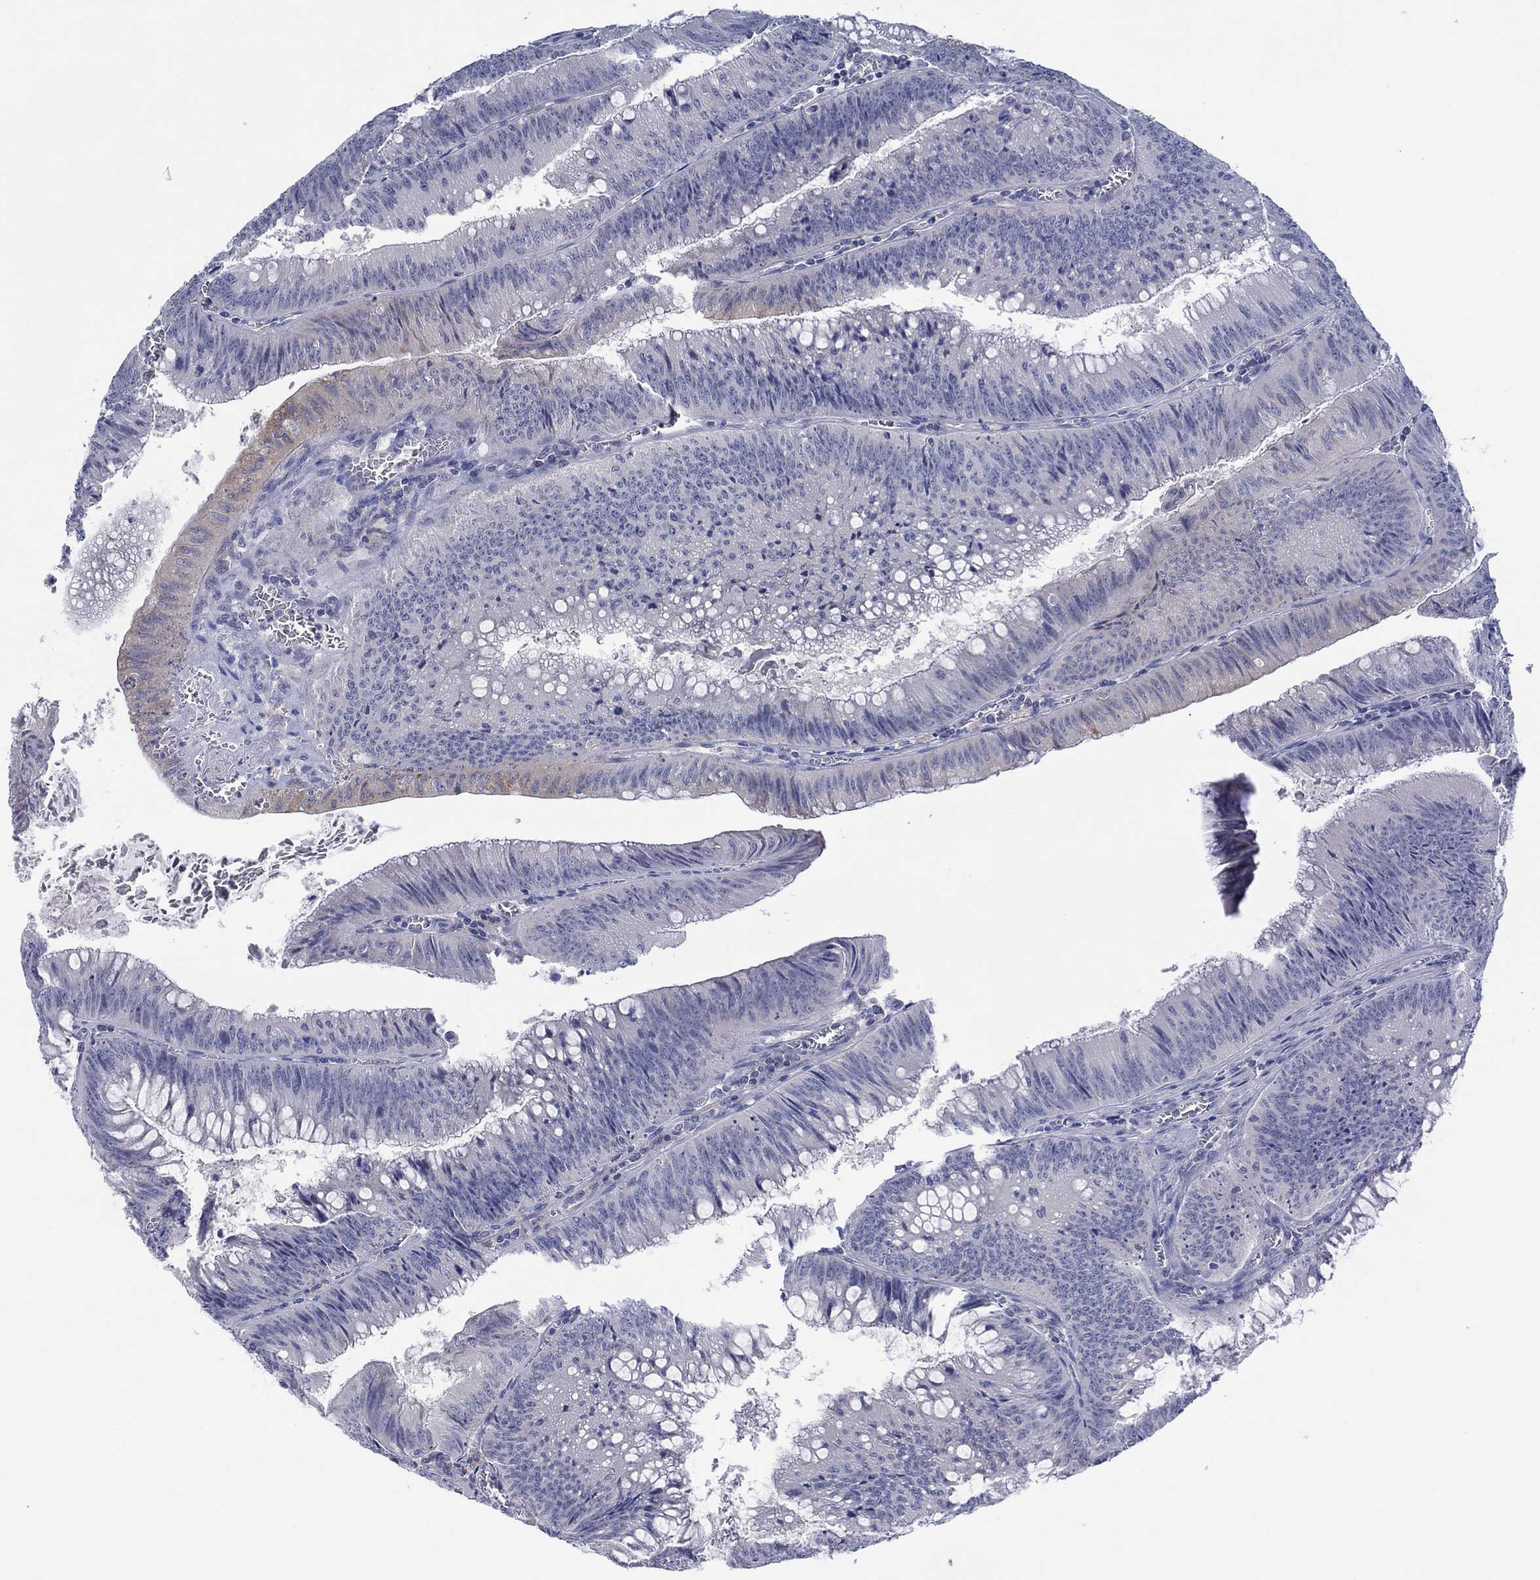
{"staining": {"intensity": "weak", "quantity": "<25%", "location": "cytoplasmic/membranous"}, "tissue": "colorectal cancer", "cell_type": "Tumor cells", "image_type": "cancer", "snomed": [{"axis": "morphology", "description": "Adenocarcinoma, NOS"}, {"axis": "topography", "description": "Rectum"}], "caption": "Immunohistochemistry of colorectal cancer (adenocarcinoma) demonstrates no expression in tumor cells.", "gene": "CYP2B6", "patient": {"sex": "female", "age": 72}}